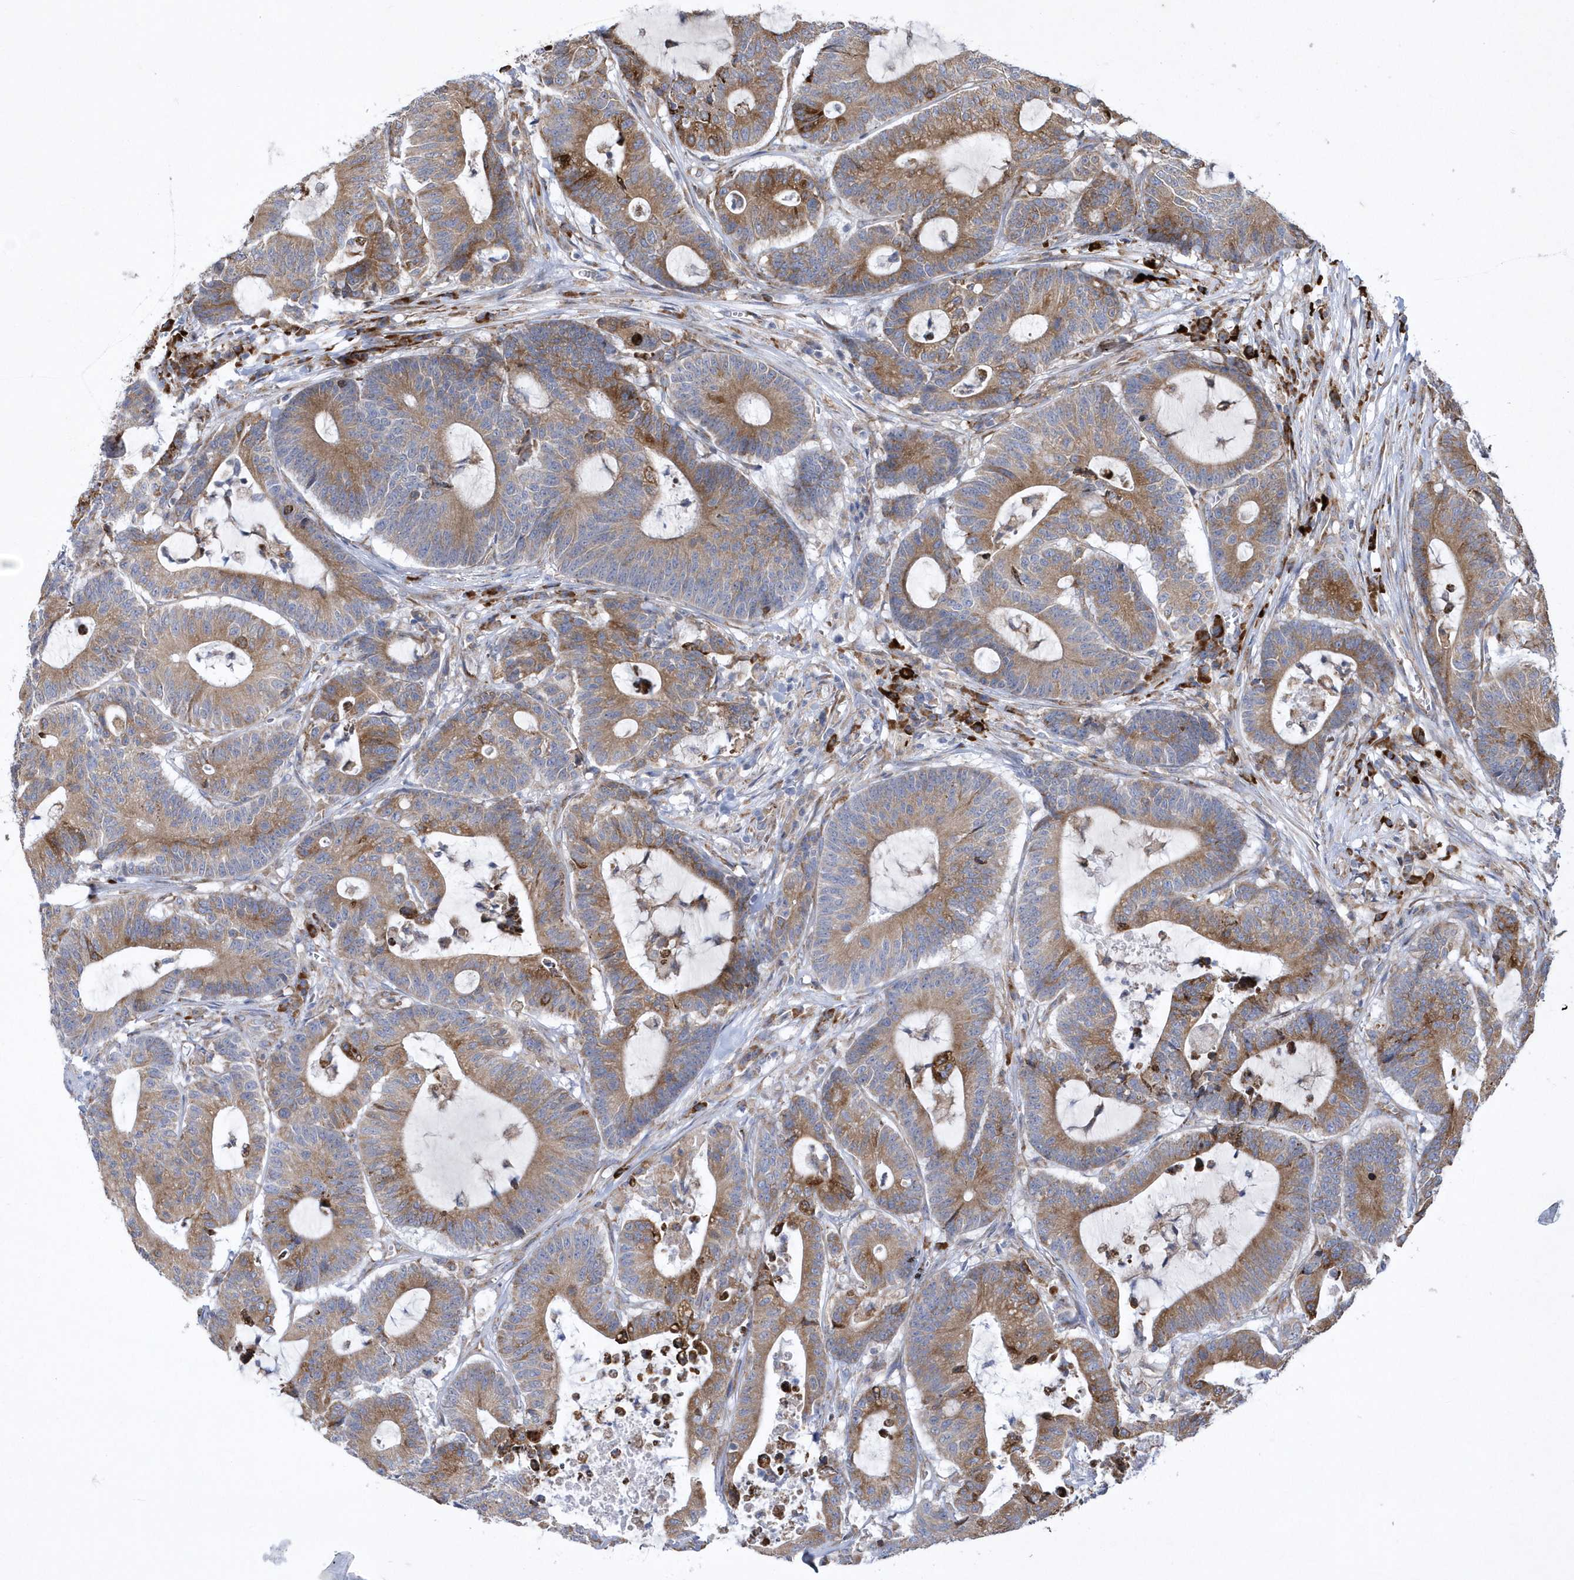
{"staining": {"intensity": "moderate", "quantity": ">75%", "location": "cytoplasmic/membranous"}, "tissue": "colorectal cancer", "cell_type": "Tumor cells", "image_type": "cancer", "snomed": [{"axis": "morphology", "description": "Adenocarcinoma, NOS"}, {"axis": "topography", "description": "Colon"}], "caption": "Protein expression analysis of human colorectal adenocarcinoma reveals moderate cytoplasmic/membranous staining in approximately >75% of tumor cells. The protein is stained brown, and the nuclei are stained in blue (DAB IHC with brightfield microscopy, high magnification).", "gene": "MED31", "patient": {"sex": "female", "age": 84}}